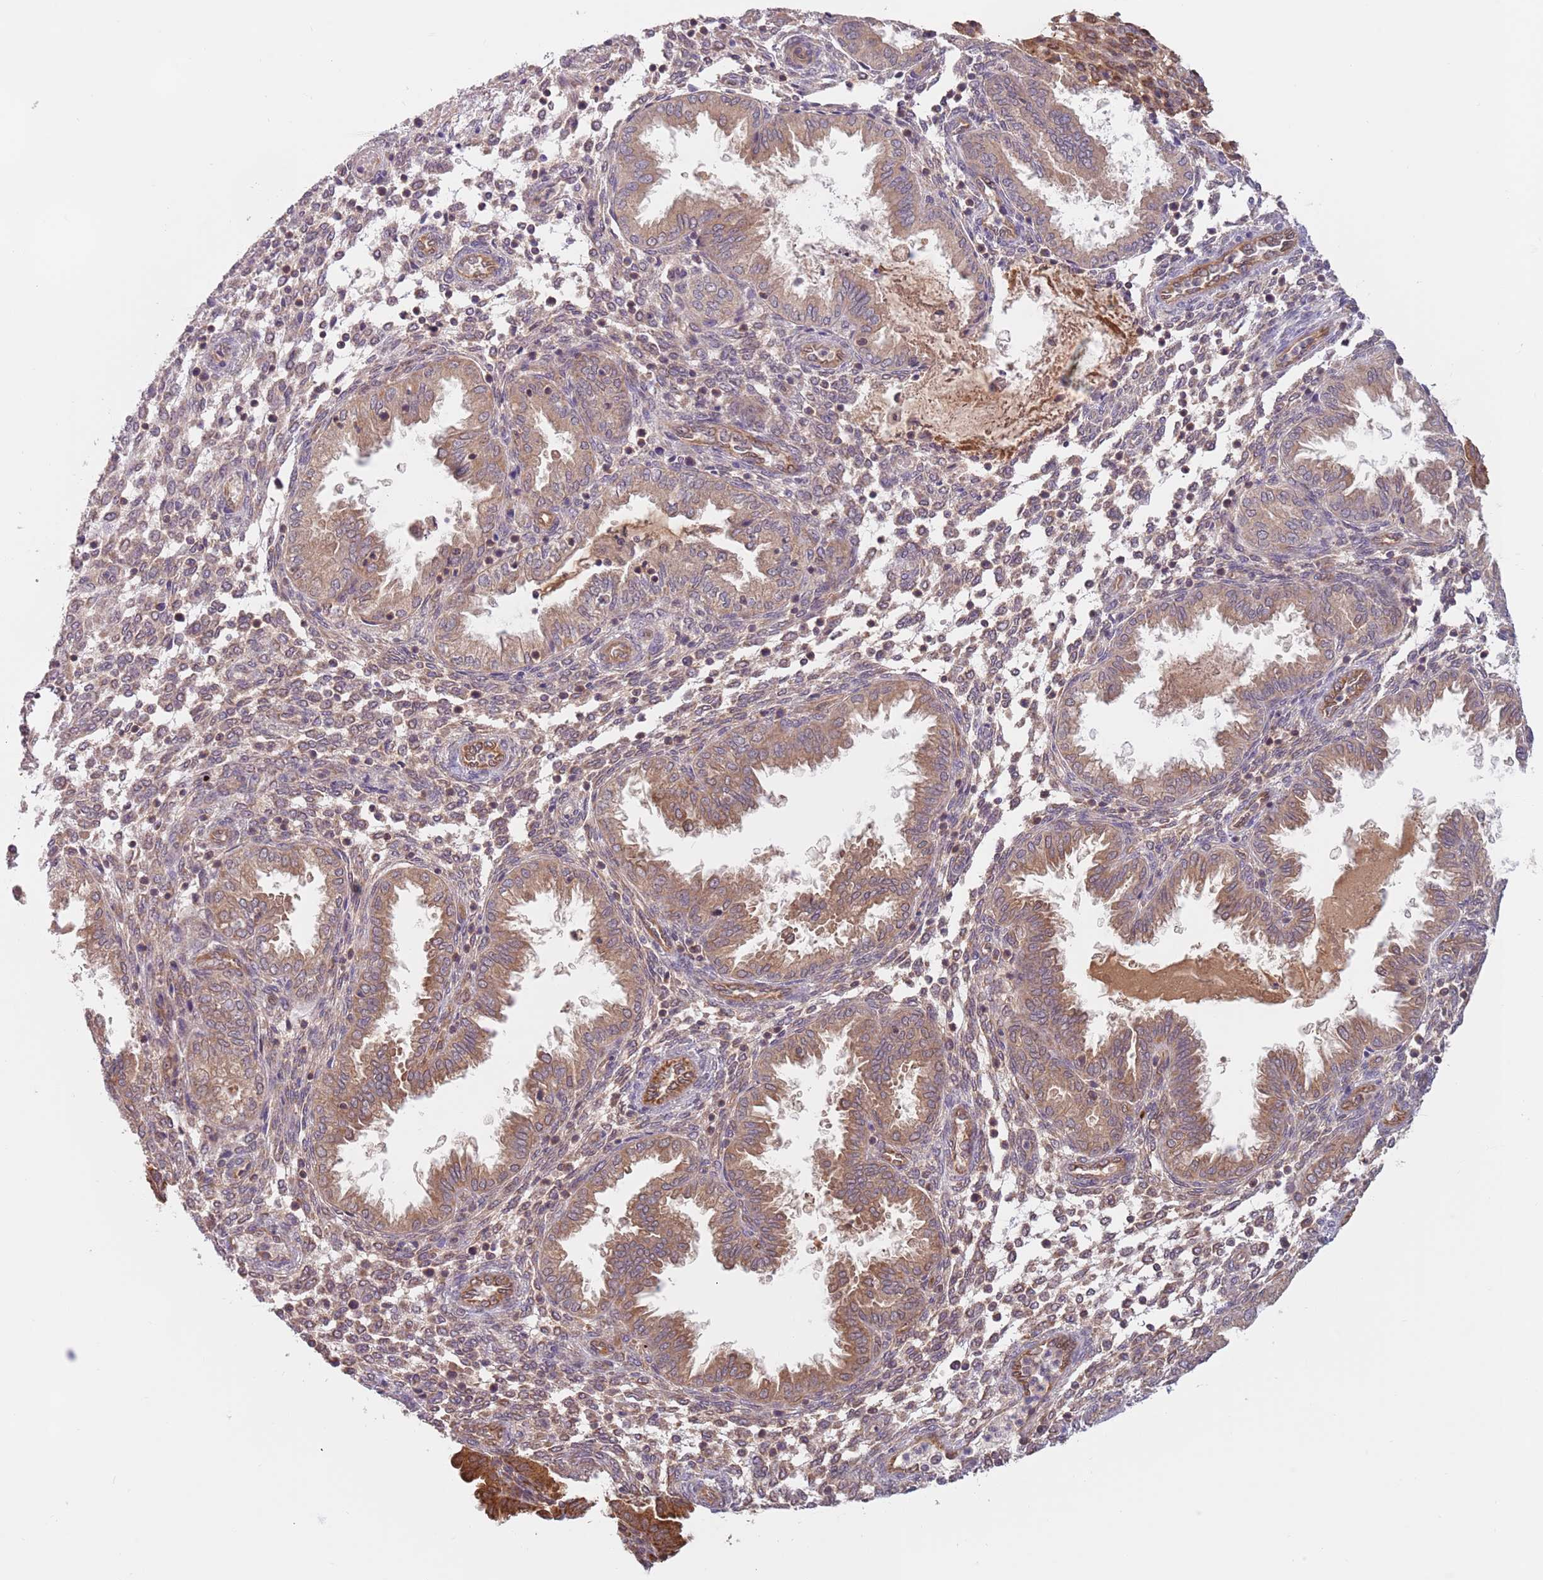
{"staining": {"intensity": "moderate", "quantity": "25%-75%", "location": "cytoplasmic/membranous"}, "tissue": "endometrium", "cell_type": "Cells in endometrial stroma", "image_type": "normal", "snomed": [{"axis": "morphology", "description": "Normal tissue, NOS"}, {"axis": "topography", "description": "Endometrium"}], "caption": "Benign endometrium was stained to show a protein in brown. There is medium levels of moderate cytoplasmic/membranous expression in approximately 25%-75% of cells in endometrial stroma. Nuclei are stained in blue.", "gene": "GUK1", "patient": {"sex": "female", "age": 33}}